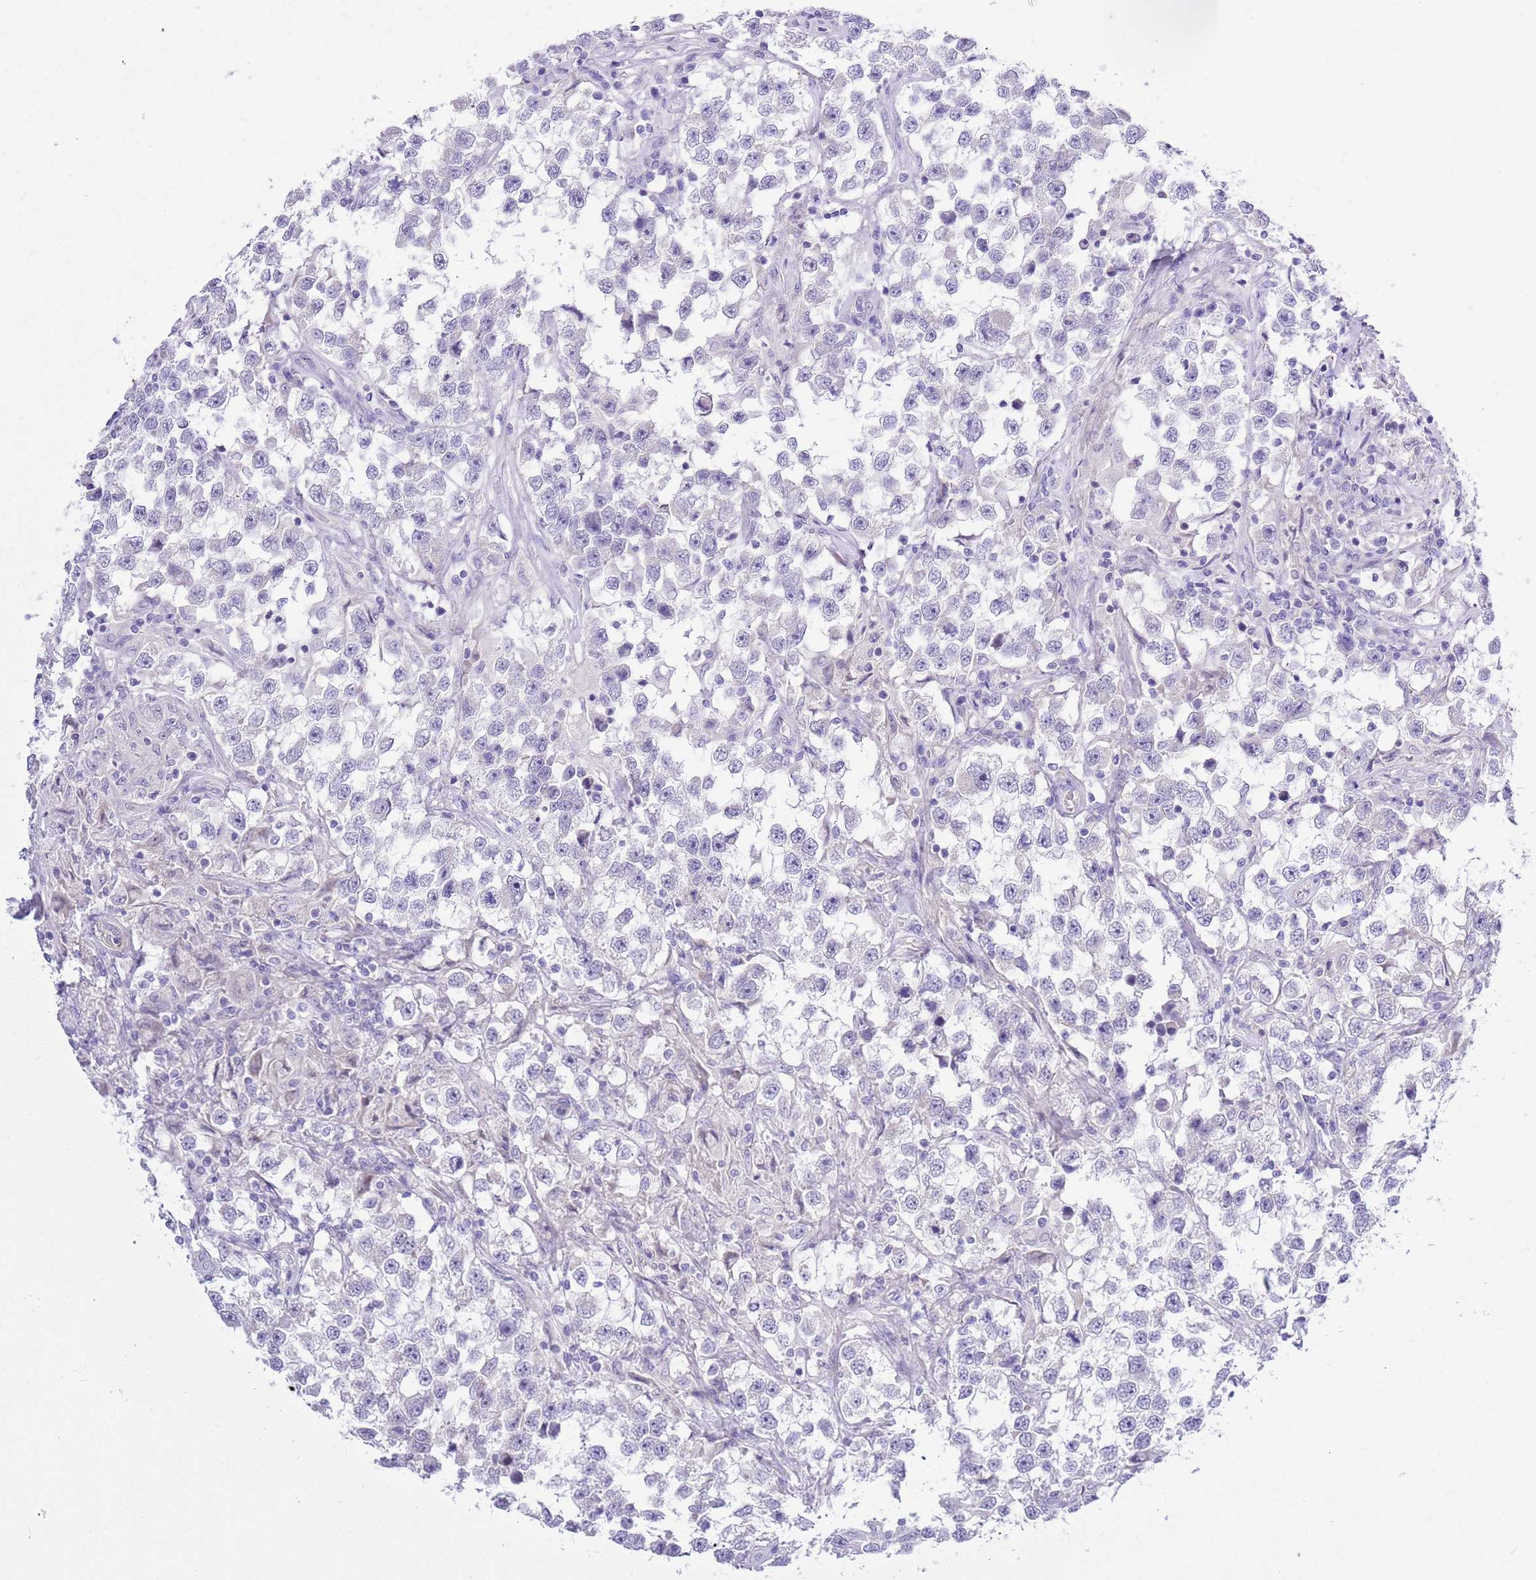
{"staining": {"intensity": "negative", "quantity": "none", "location": "none"}, "tissue": "testis cancer", "cell_type": "Tumor cells", "image_type": "cancer", "snomed": [{"axis": "morphology", "description": "Seminoma, NOS"}, {"axis": "topography", "description": "Testis"}], "caption": "DAB immunohistochemical staining of testis cancer demonstrates no significant positivity in tumor cells.", "gene": "NET1", "patient": {"sex": "male", "age": 46}}